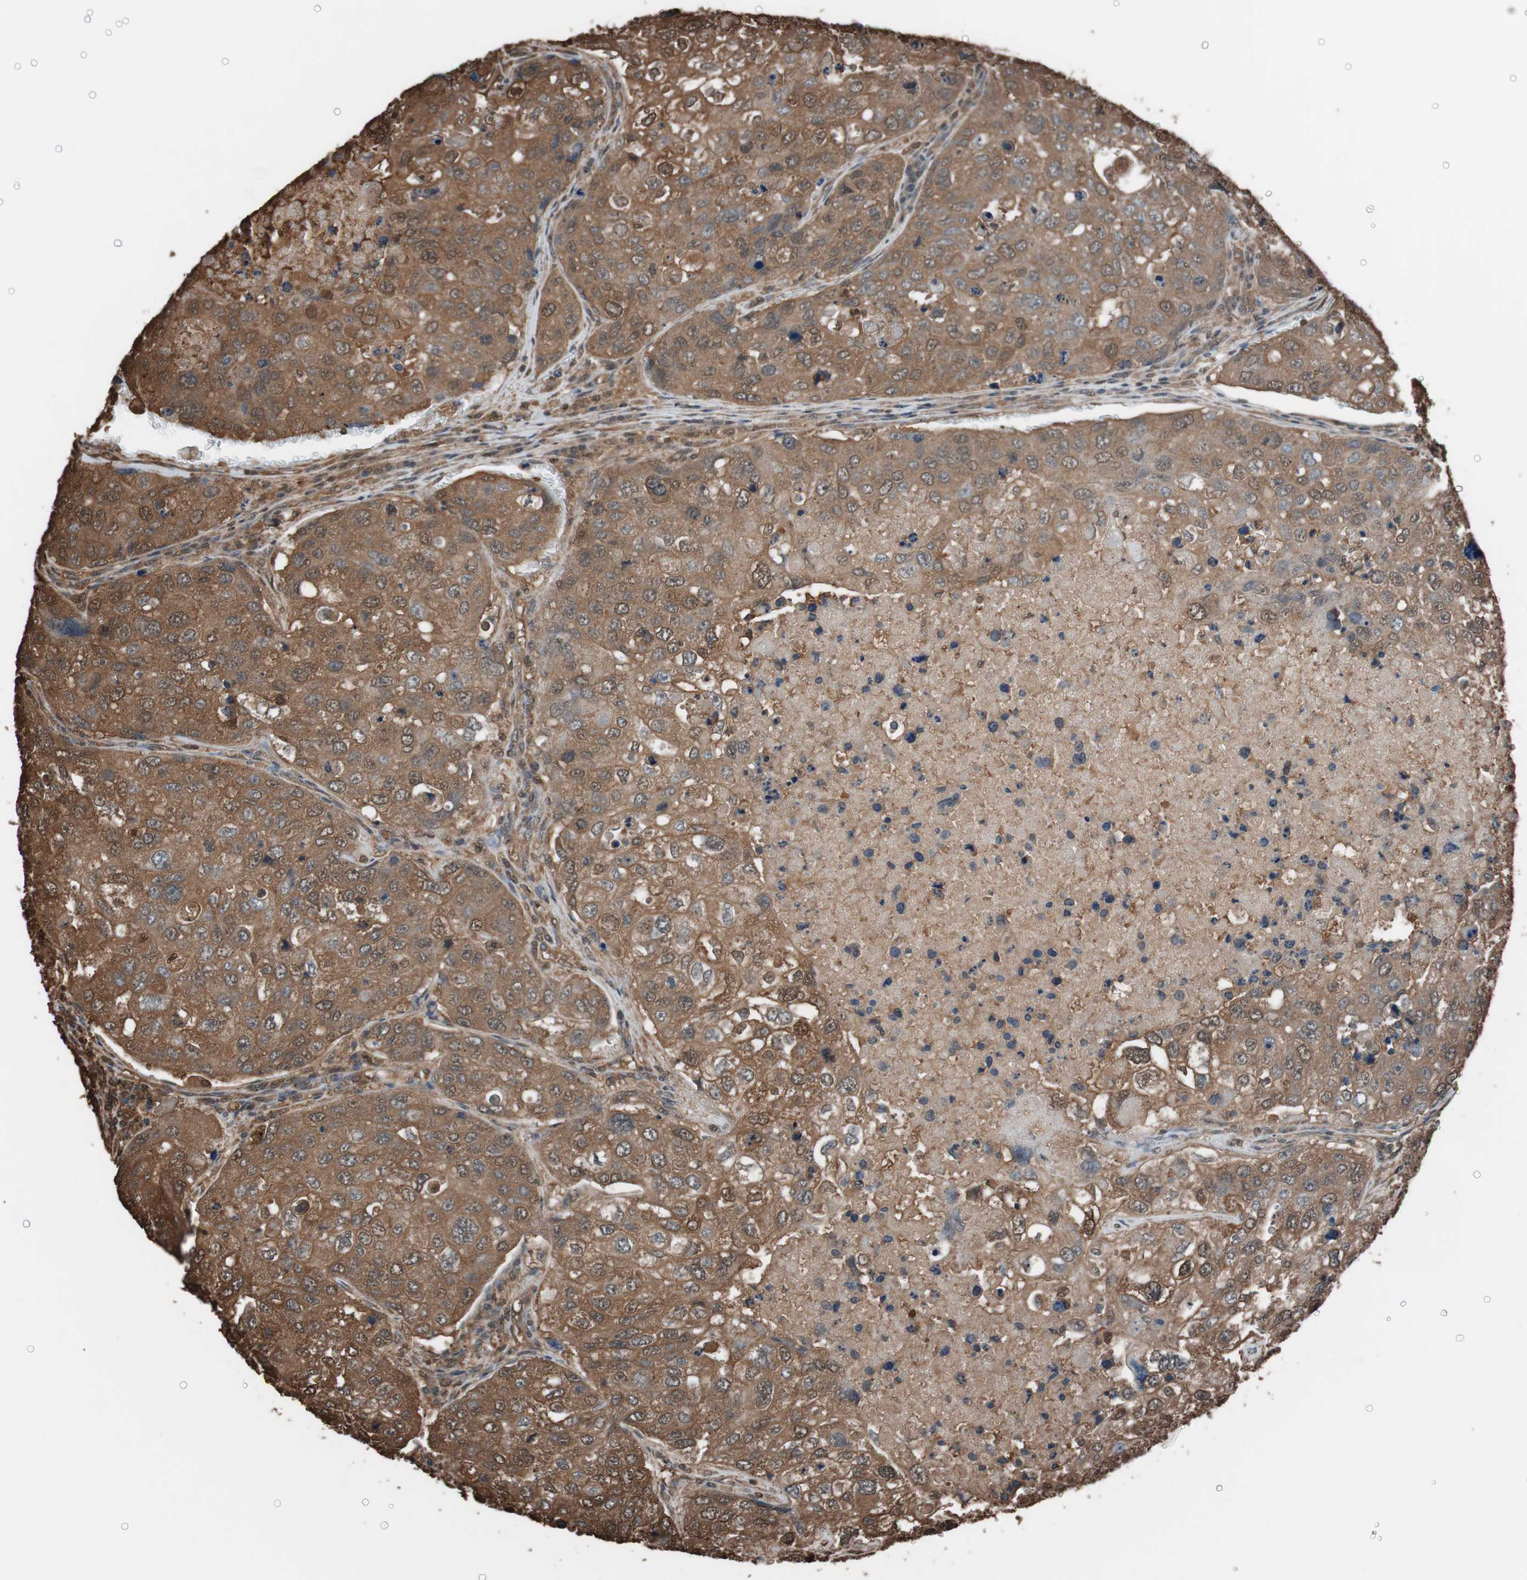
{"staining": {"intensity": "strong", "quantity": ">75%", "location": "cytoplasmic/membranous"}, "tissue": "urothelial cancer", "cell_type": "Tumor cells", "image_type": "cancer", "snomed": [{"axis": "morphology", "description": "Urothelial carcinoma, High grade"}, {"axis": "topography", "description": "Lymph node"}, {"axis": "topography", "description": "Urinary bladder"}], "caption": "High-grade urothelial carcinoma stained for a protein (brown) reveals strong cytoplasmic/membranous positive staining in about >75% of tumor cells.", "gene": "CALM2", "patient": {"sex": "male", "age": 51}}